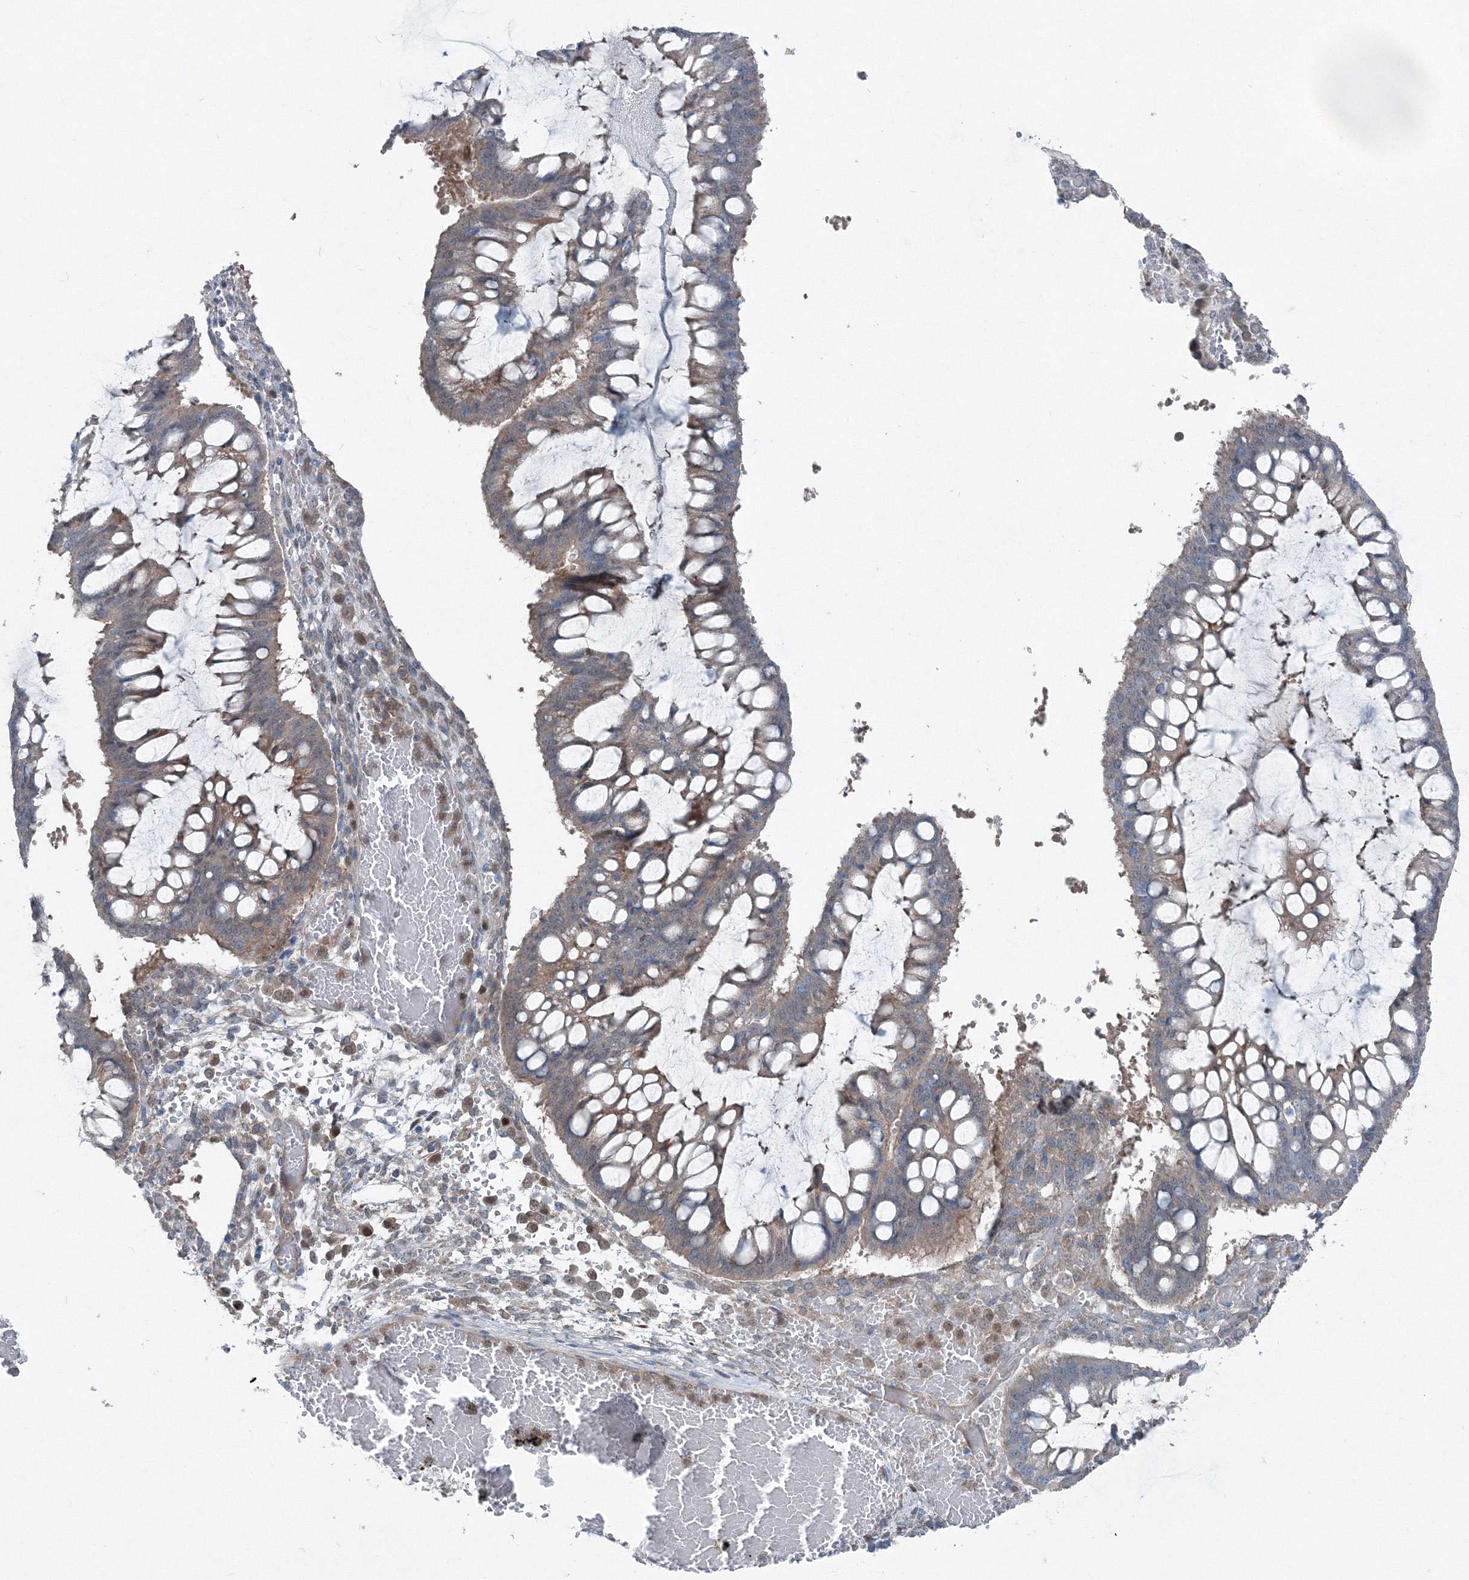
{"staining": {"intensity": "moderate", "quantity": "25%-75%", "location": "cytoplasmic/membranous"}, "tissue": "ovarian cancer", "cell_type": "Tumor cells", "image_type": "cancer", "snomed": [{"axis": "morphology", "description": "Cystadenocarcinoma, mucinous, NOS"}, {"axis": "topography", "description": "Ovary"}], "caption": "A histopathology image of human ovarian cancer (mucinous cystadenocarcinoma) stained for a protein exhibits moderate cytoplasmic/membranous brown staining in tumor cells. (DAB (3,3'-diaminobenzidine) = brown stain, brightfield microscopy at high magnification).", "gene": "TPRKB", "patient": {"sex": "female", "age": 73}}